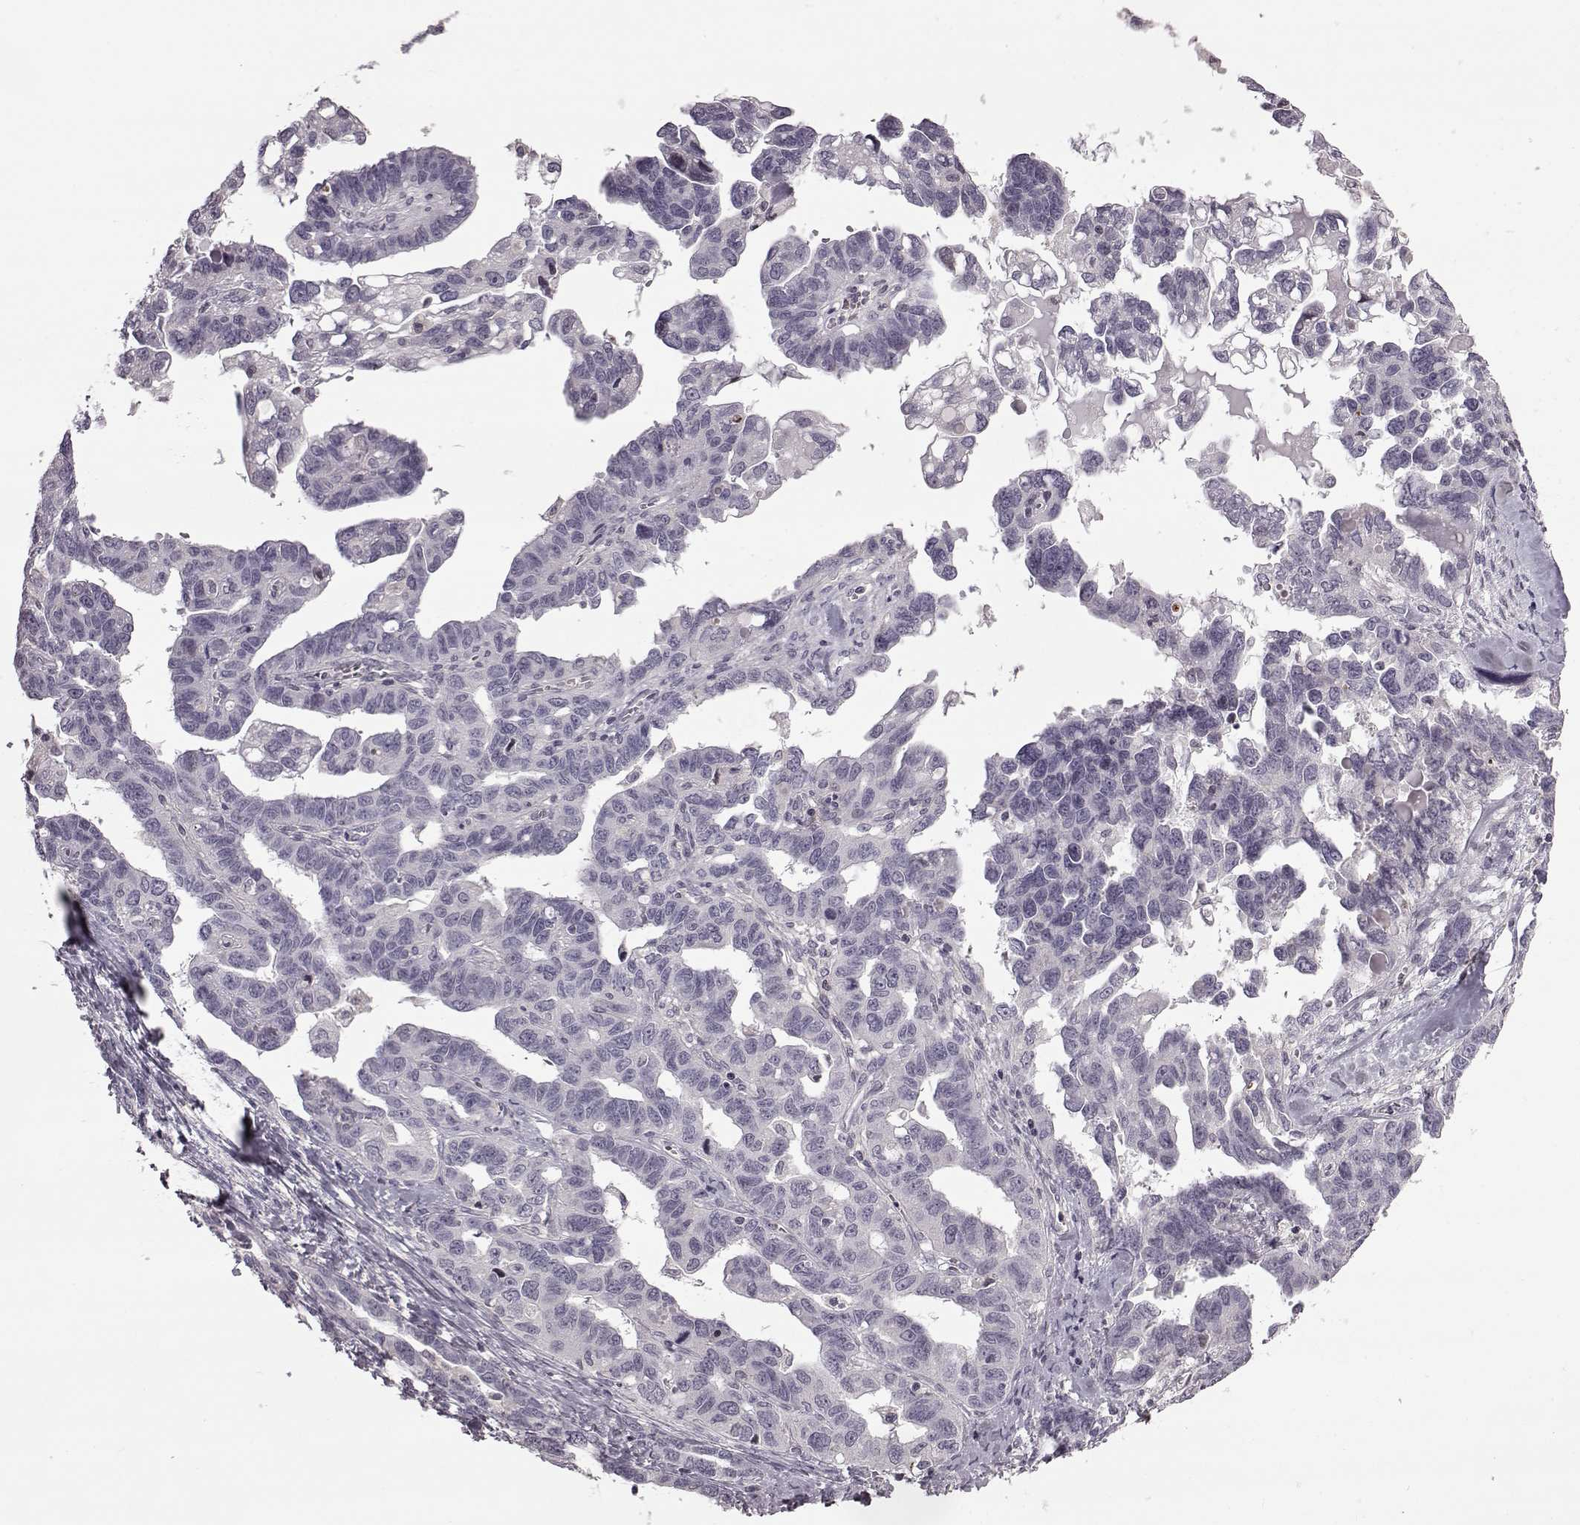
{"staining": {"intensity": "negative", "quantity": "none", "location": "none"}, "tissue": "ovarian cancer", "cell_type": "Tumor cells", "image_type": "cancer", "snomed": [{"axis": "morphology", "description": "Cystadenocarcinoma, serous, NOS"}, {"axis": "topography", "description": "Ovary"}], "caption": "Tumor cells are negative for brown protein staining in ovarian cancer (serous cystadenocarcinoma). (Brightfield microscopy of DAB immunohistochemistry at high magnification).", "gene": "GAL", "patient": {"sex": "female", "age": 69}}